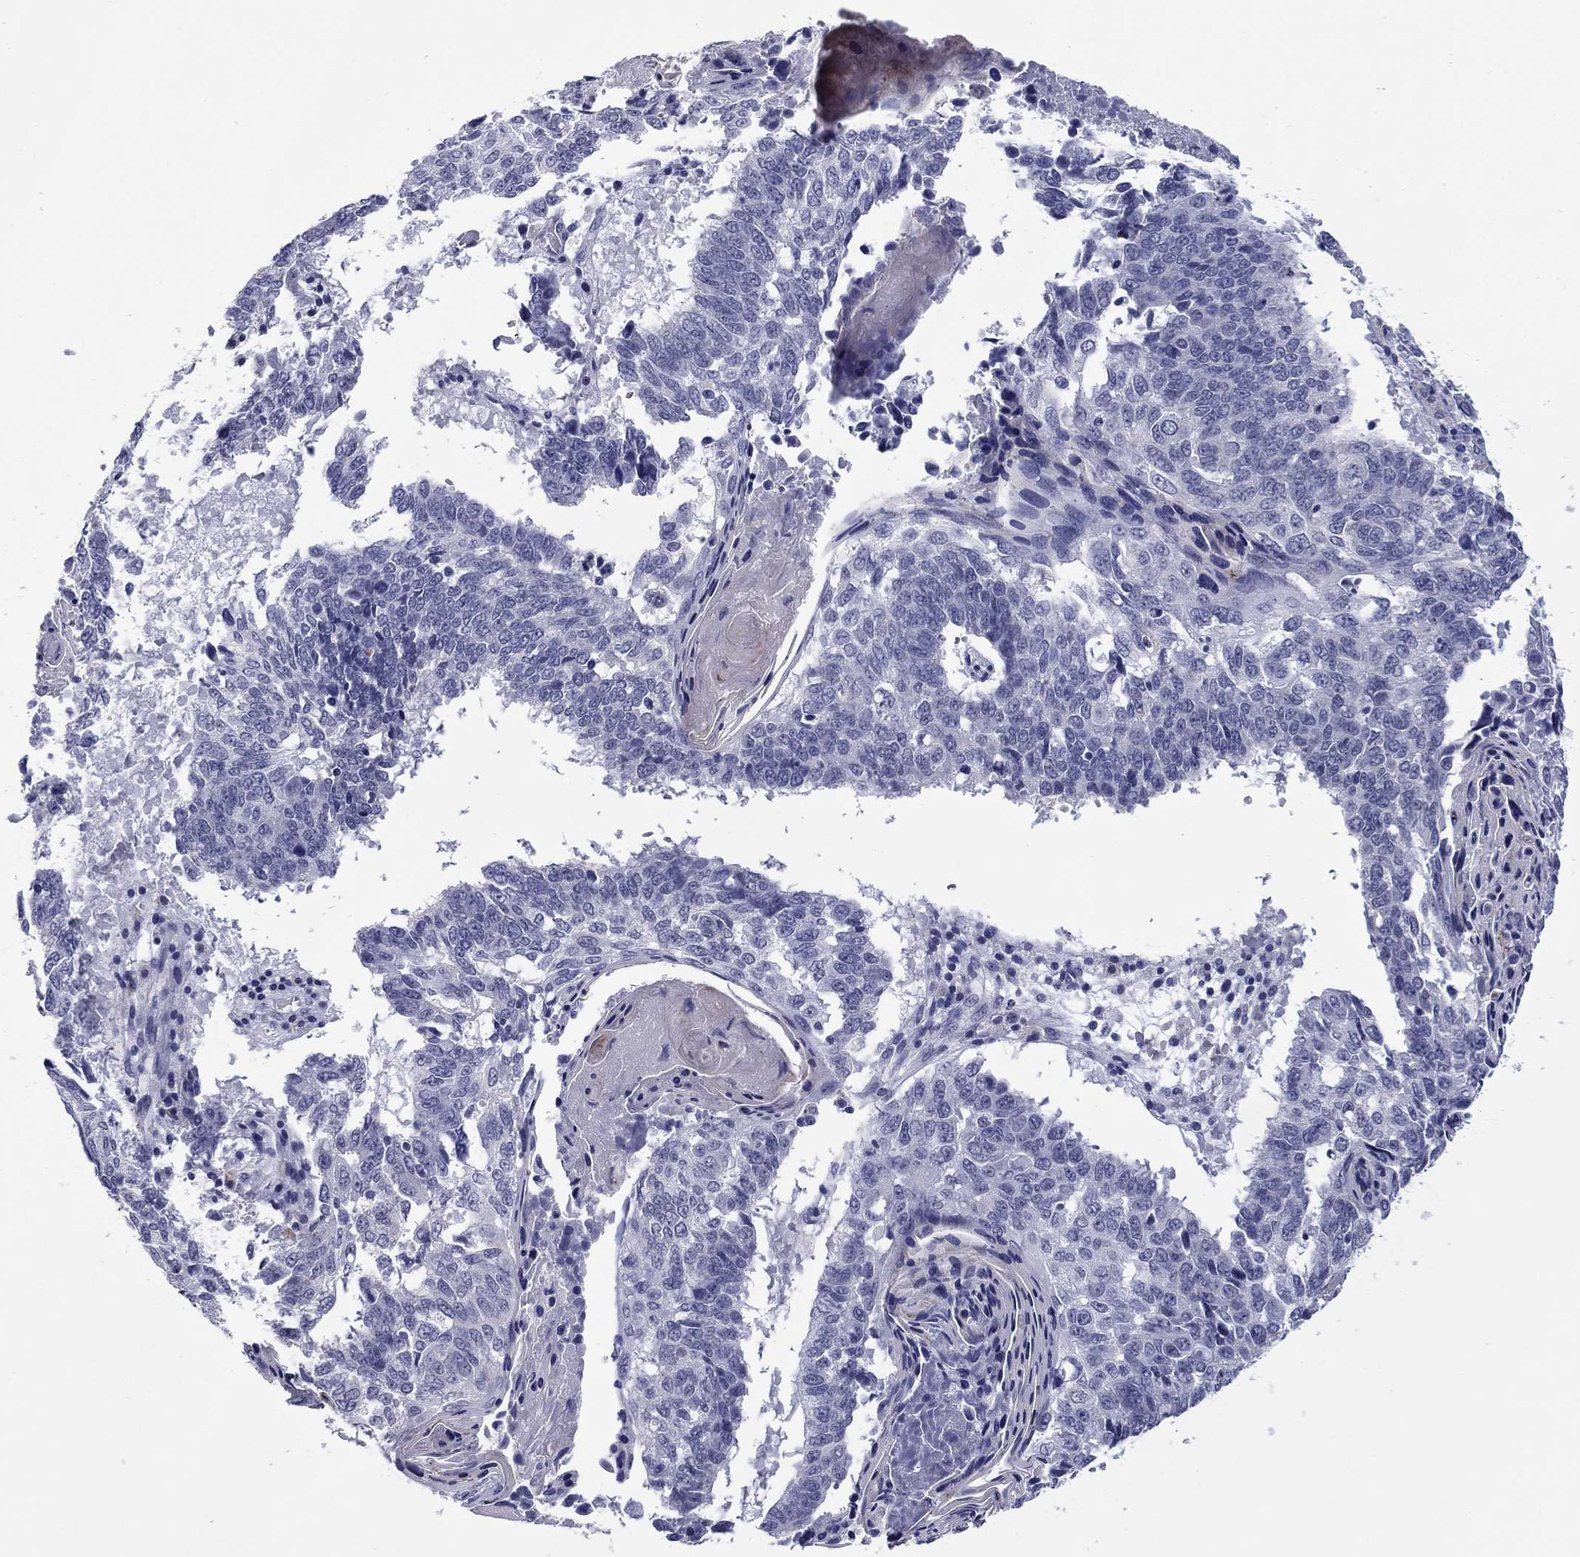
{"staining": {"intensity": "negative", "quantity": "none", "location": "none"}, "tissue": "lung cancer", "cell_type": "Tumor cells", "image_type": "cancer", "snomed": [{"axis": "morphology", "description": "Squamous cell carcinoma, NOS"}, {"axis": "topography", "description": "Lung"}], "caption": "Immunohistochemical staining of squamous cell carcinoma (lung) exhibits no significant staining in tumor cells.", "gene": "TCFL5", "patient": {"sex": "male", "age": 73}}